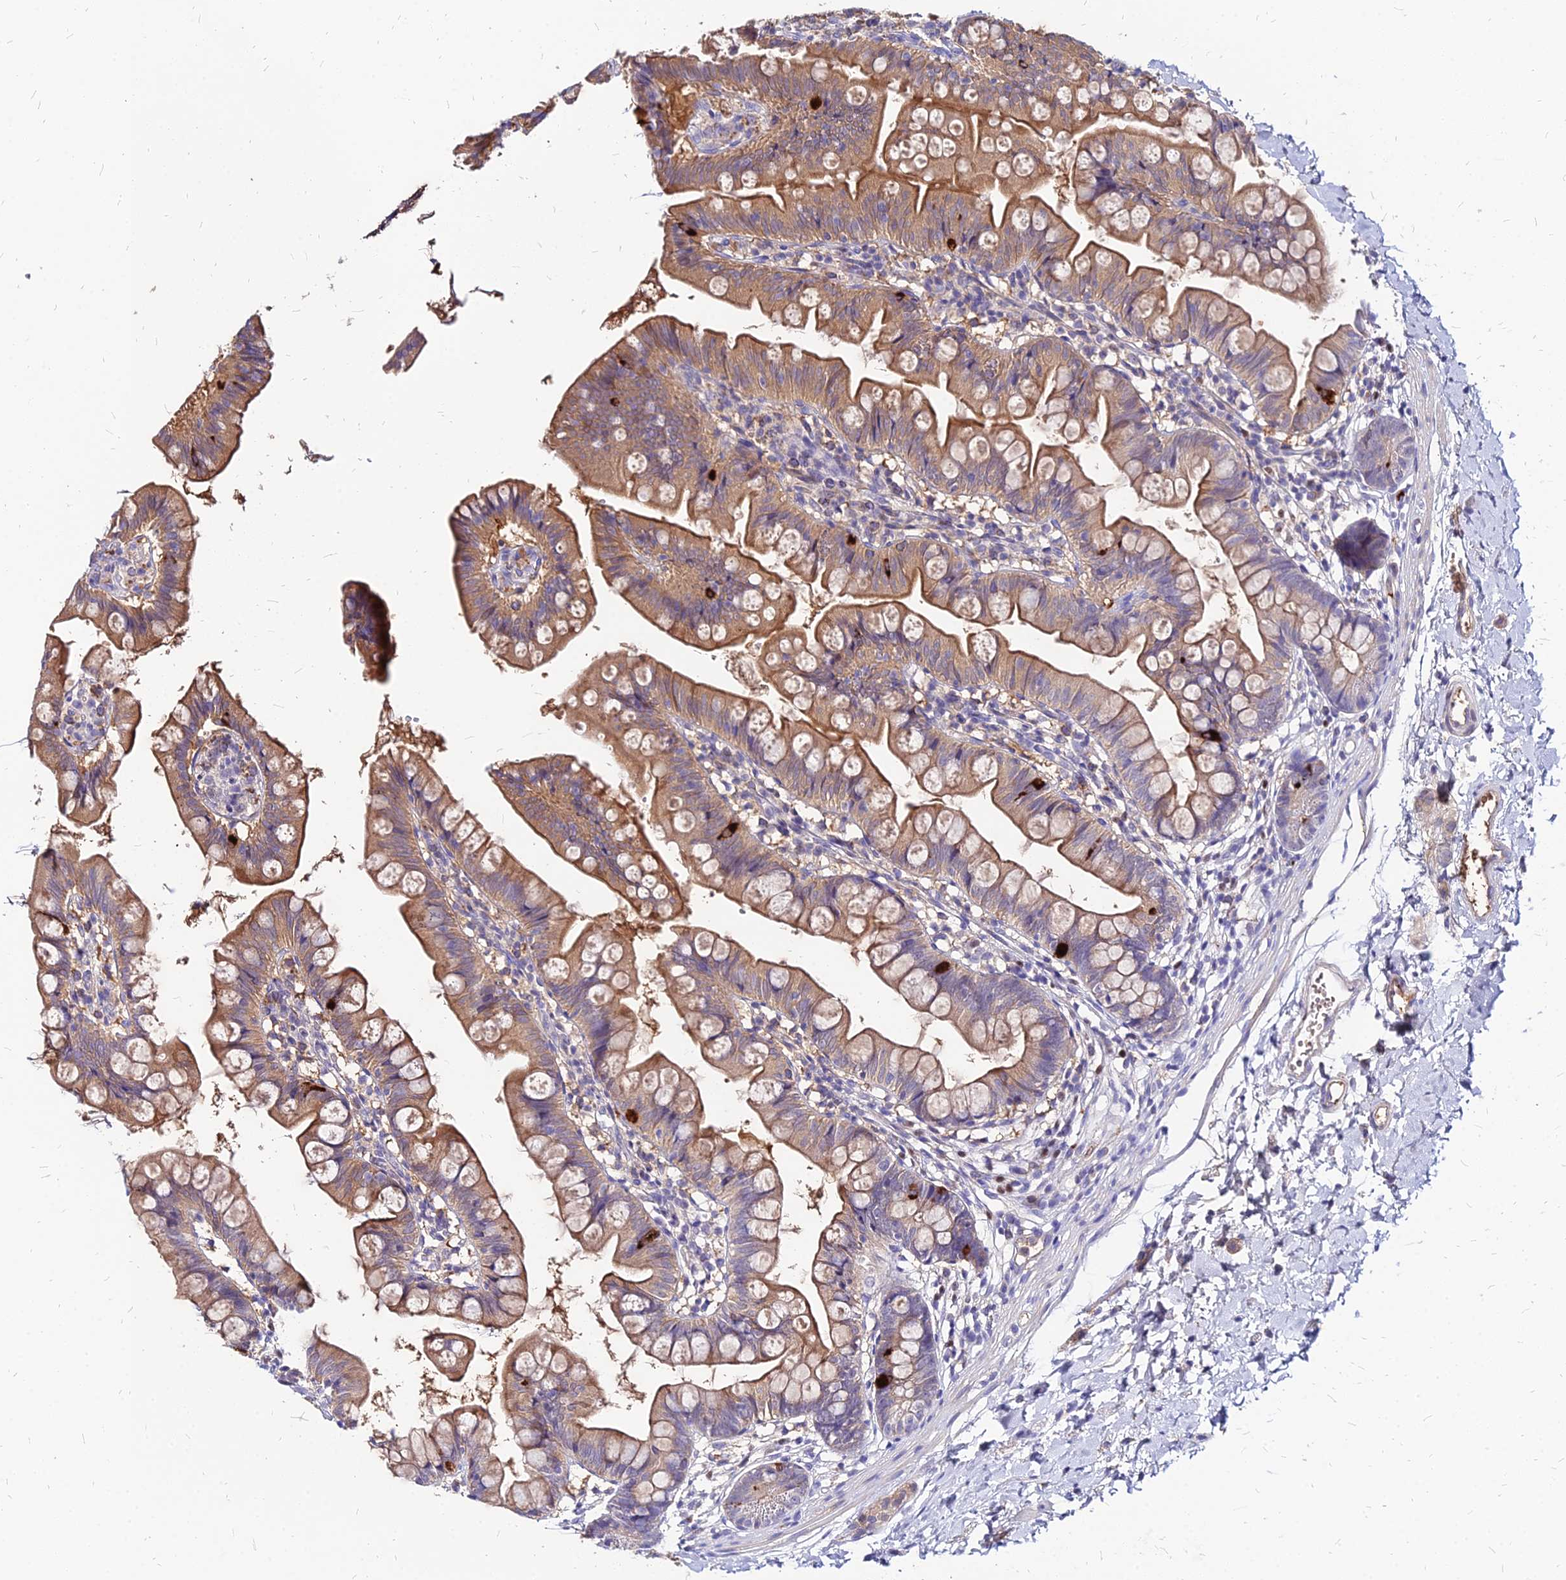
{"staining": {"intensity": "moderate", "quantity": ">75%", "location": "cytoplasmic/membranous"}, "tissue": "small intestine", "cell_type": "Glandular cells", "image_type": "normal", "snomed": [{"axis": "morphology", "description": "Normal tissue, NOS"}, {"axis": "topography", "description": "Small intestine"}], "caption": "A high-resolution image shows immunohistochemistry staining of normal small intestine, which displays moderate cytoplasmic/membranous staining in about >75% of glandular cells.", "gene": "ACSM6", "patient": {"sex": "male", "age": 7}}